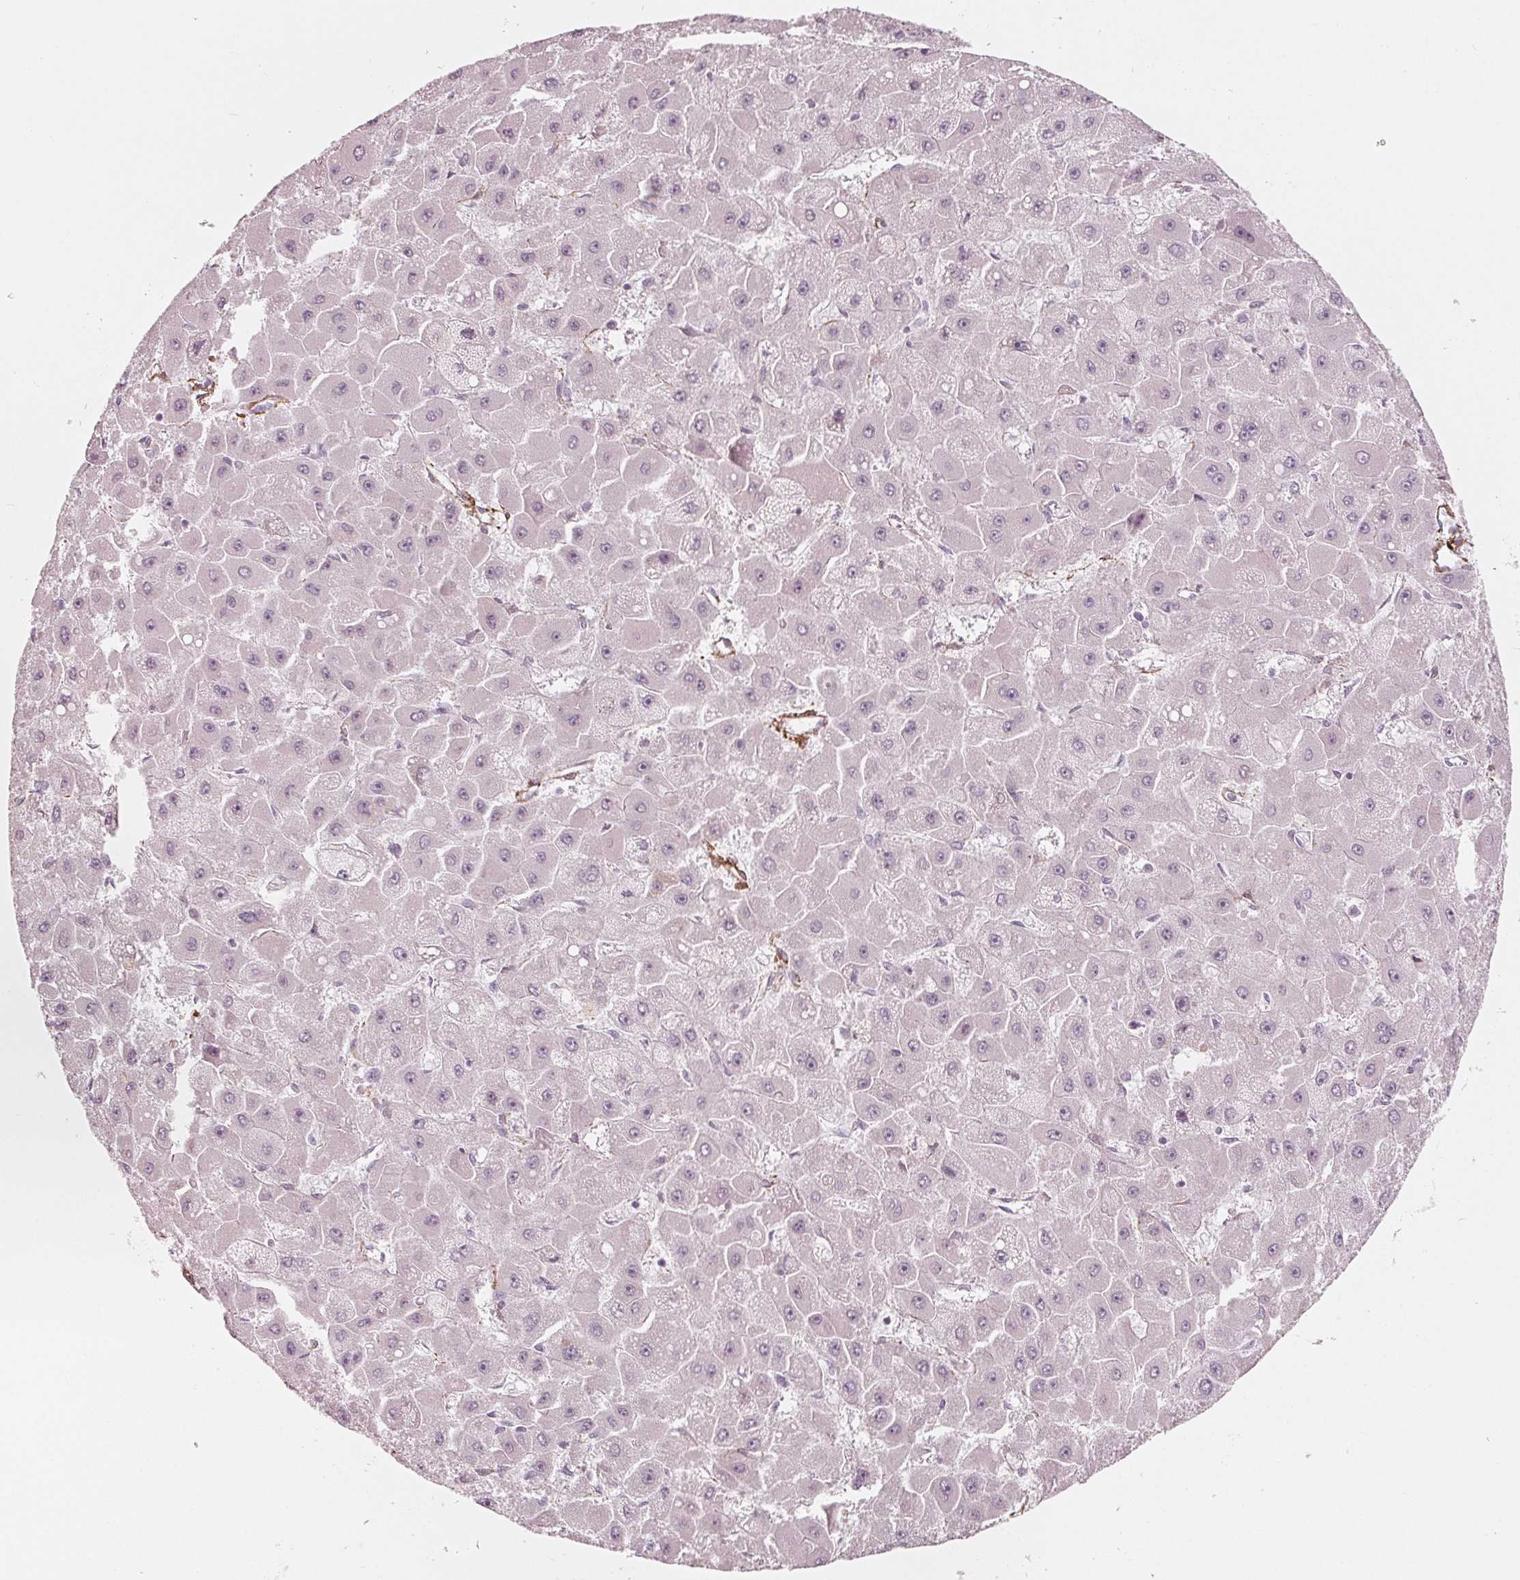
{"staining": {"intensity": "negative", "quantity": "none", "location": "none"}, "tissue": "liver cancer", "cell_type": "Tumor cells", "image_type": "cancer", "snomed": [{"axis": "morphology", "description": "Carcinoma, Hepatocellular, NOS"}, {"axis": "topography", "description": "Liver"}], "caption": "Human liver cancer (hepatocellular carcinoma) stained for a protein using immunohistochemistry (IHC) exhibits no expression in tumor cells.", "gene": "MIER3", "patient": {"sex": "female", "age": 25}}